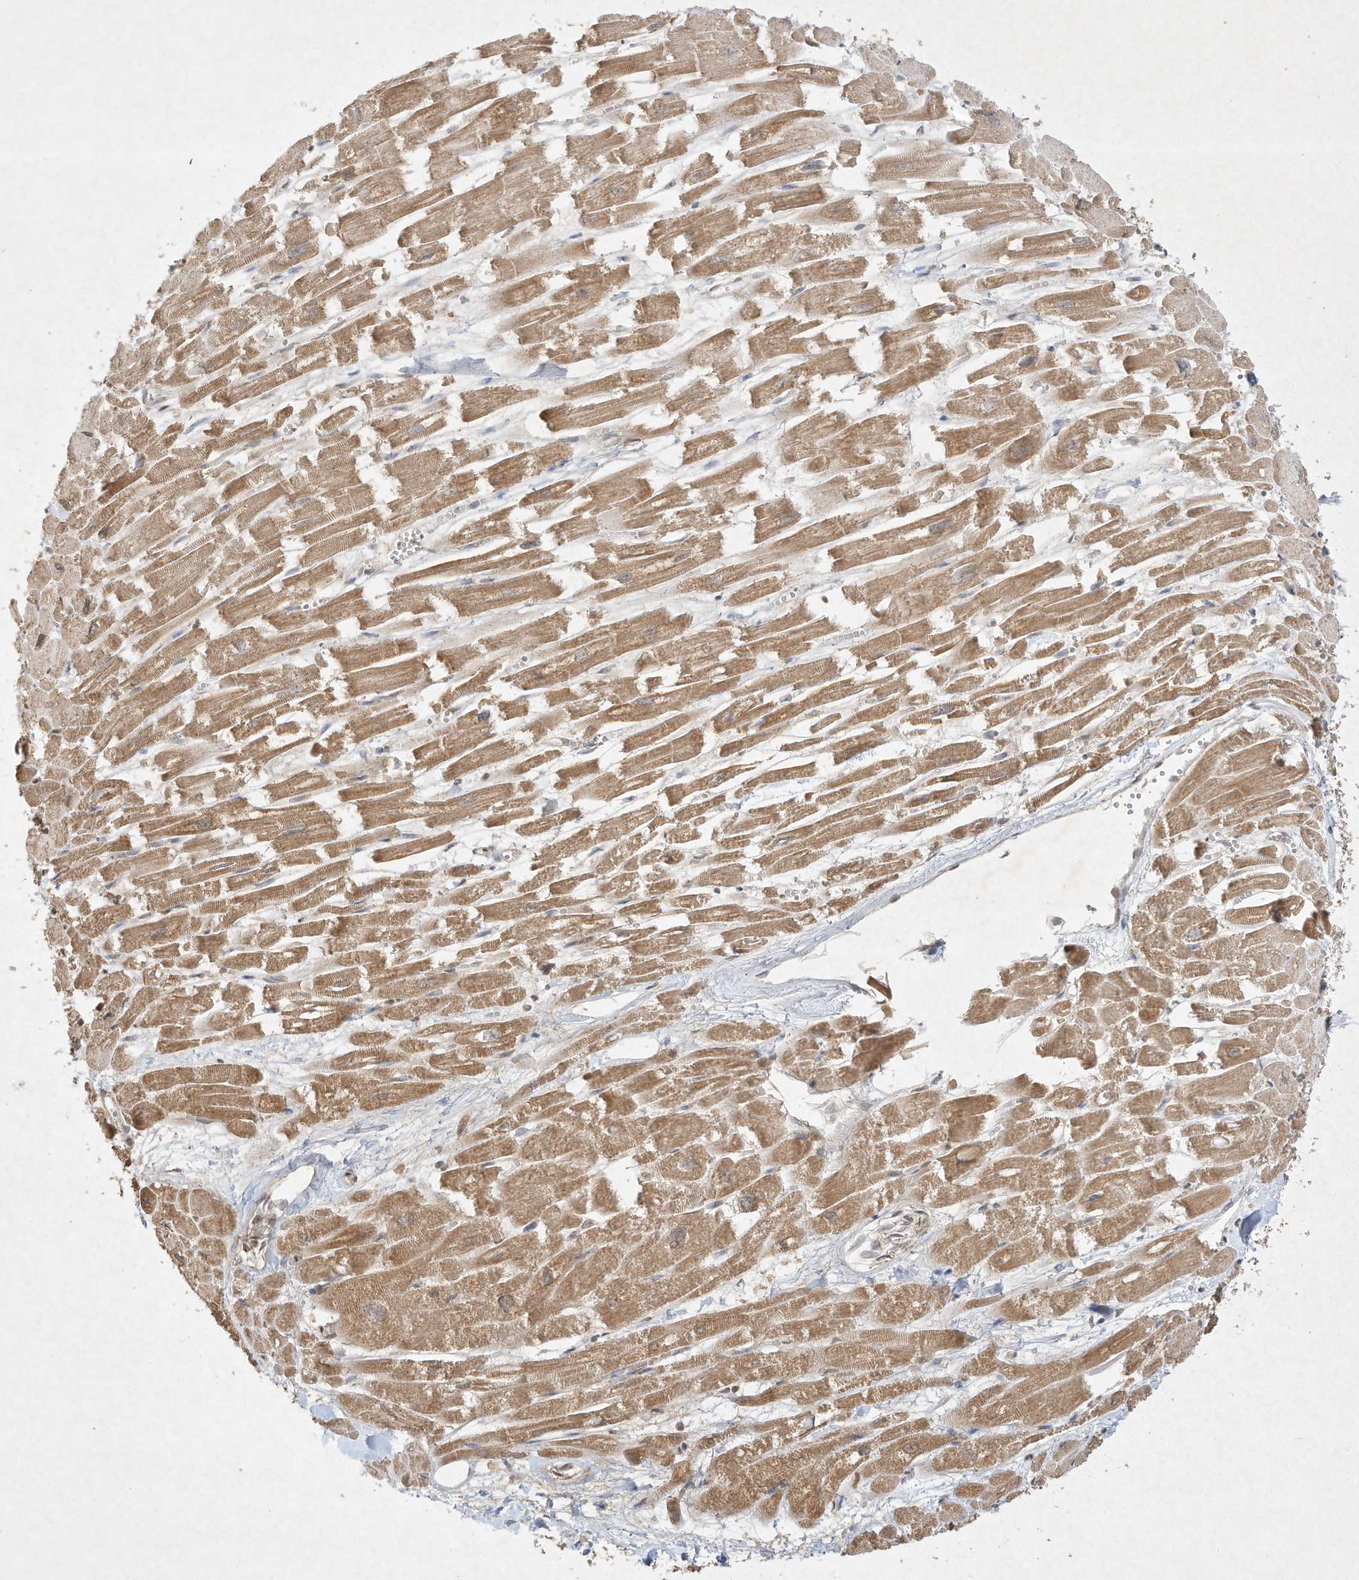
{"staining": {"intensity": "moderate", "quantity": ">75%", "location": "cytoplasmic/membranous"}, "tissue": "heart muscle", "cell_type": "Cardiomyocytes", "image_type": "normal", "snomed": [{"axis": "morphology", "description": "Normal tissue, NOS"}, {"axis": "topography", "description": "Heart"}], "caption": "Immunohistochemistry (IHC) (DAB (3,3'-diaminobenzidine)) staining of benign human heart muscle shows moderate cytoplasmic/membranous protein staining in approximately >75% of cardiomyocytes. (DAB (3,3'-diaminobenzidine) IHC, brown staining for protein, blue staining for nuclei).", "gene": "BTRC", "patient": {"sex": "male", "age": 54}}